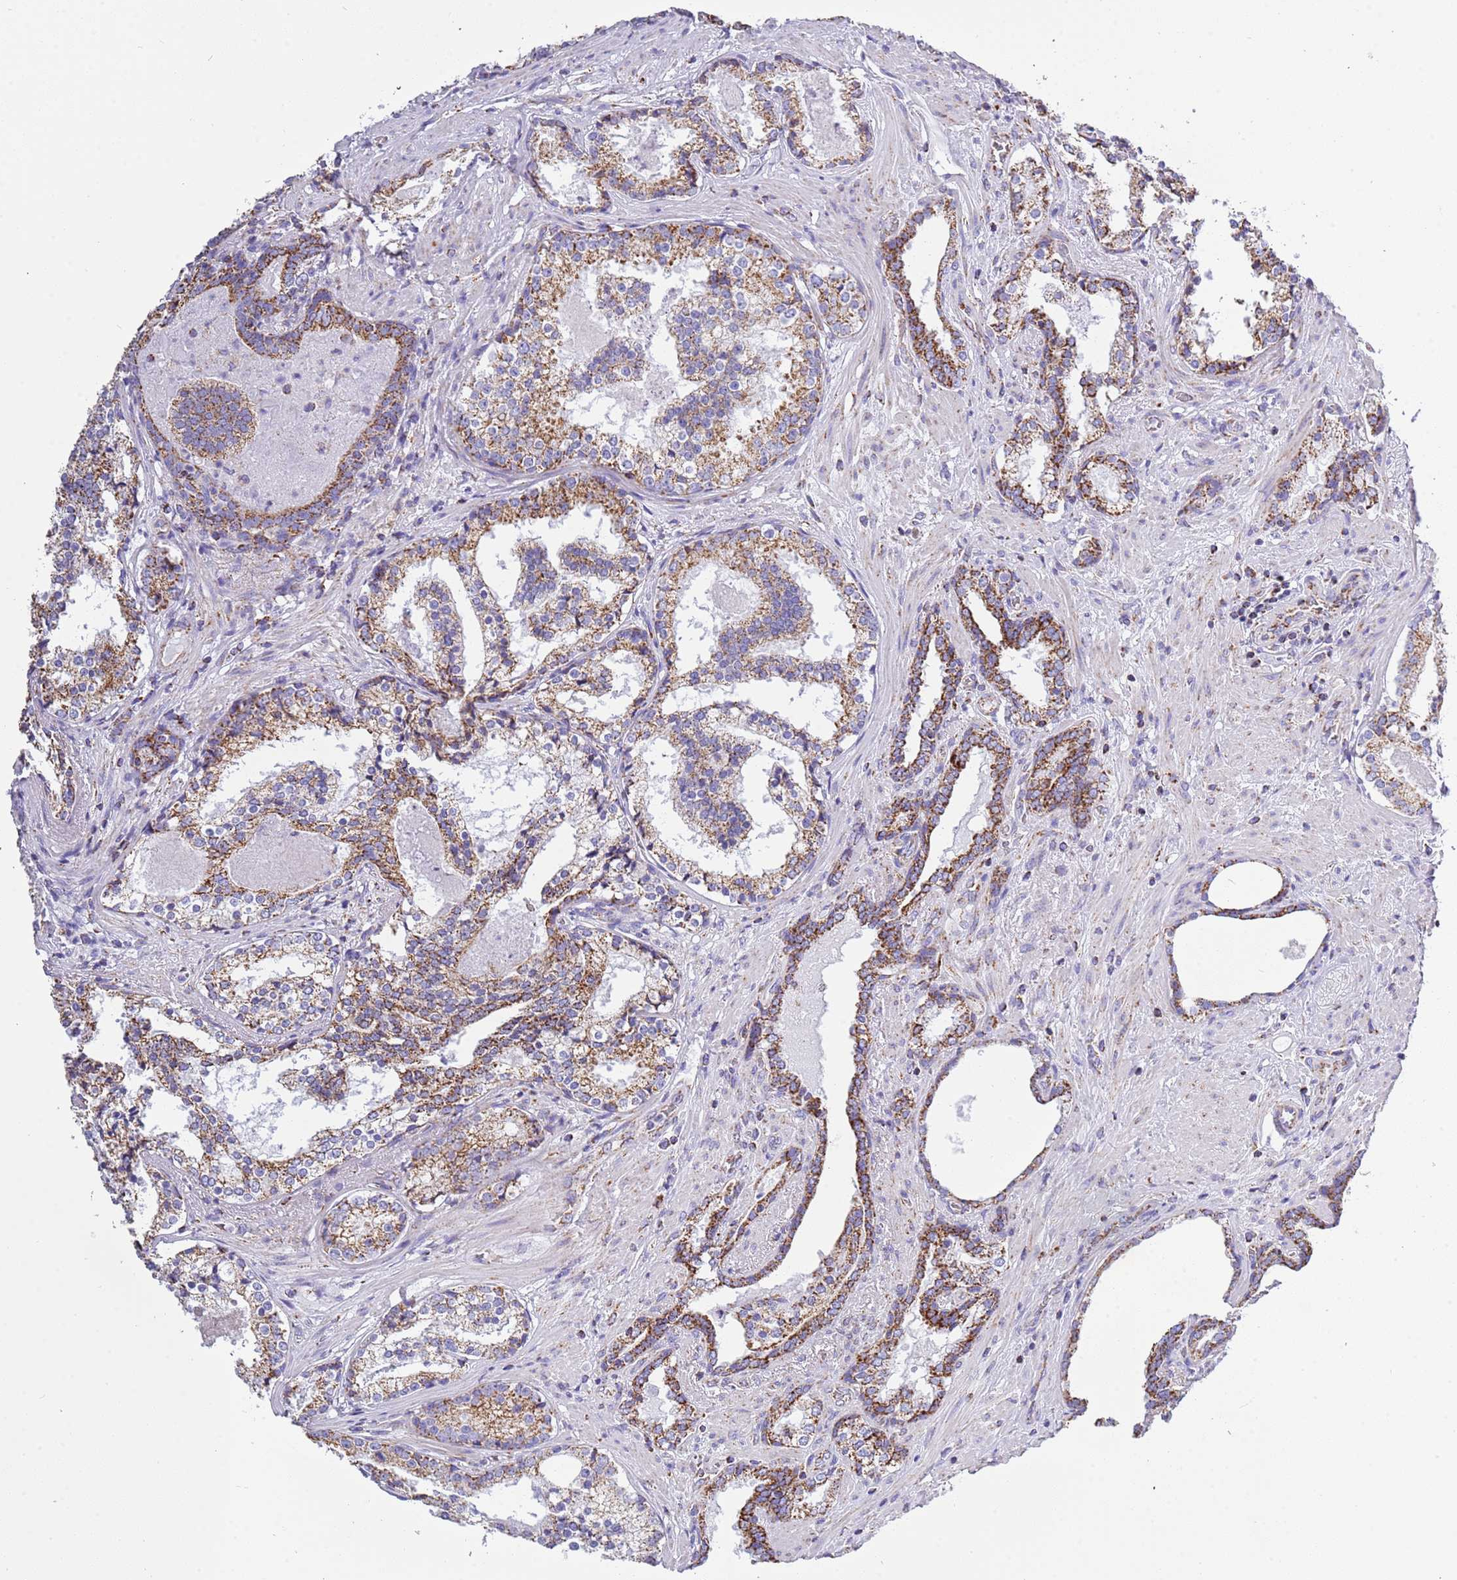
{"staining": {"intensity": "strong", "quantity": ">75%", "location": "cytoplasmic/membranous"}, "tissue": "prostate cancer", "cell_type": "Tumor cells", "image_type": "cancer", "snomed": [{"axis": "morphology", "description": "Adenocarcinoma, High grade"}, {"axis": "topography", "description": "Prostate"}], "caption": "IHC photomicrograph of prostate cancer (high-grade adenocarcinoma) stained for a protein (brown), which reveals high levels of strong cytoplasmic/membranous positivity in about >75% of tumor cells.", "gene": "SUCLG2", "patient": {"sex": "male", "age": 58}}